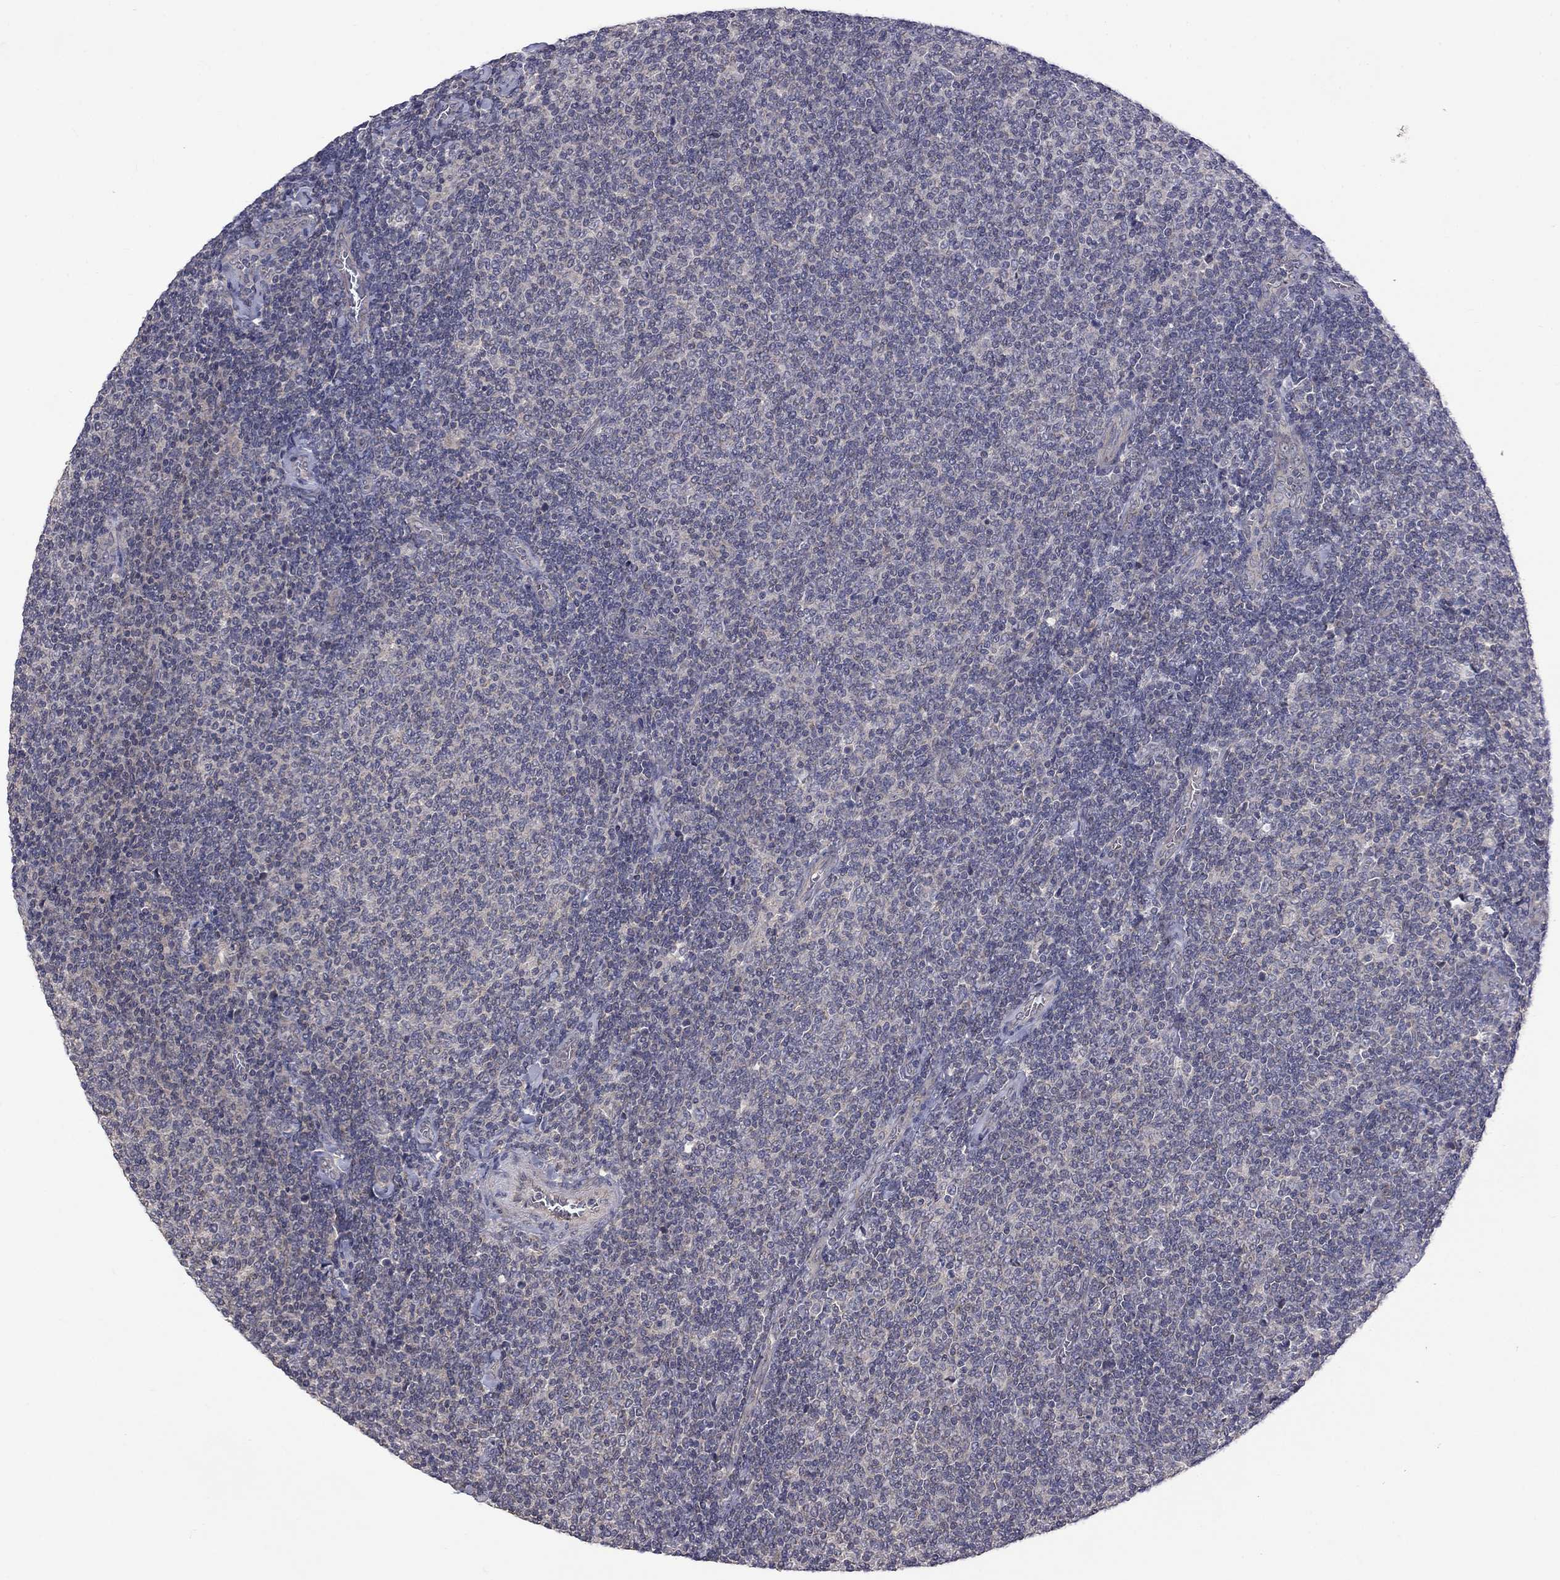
{"staining": {"intensity": "negative", "quantity": "none", "location": "none"}, "tissue": "lymphoma", "cell_type": "Tumor cells", "image_type": "cancer", "snomed": [{"axis": "morphology", "description": "Malignant lymphoma, non-Hodgkin's type, Low grade"}, {"axis": "topography", "description": "Lymph node"}], "caption": "DAB (3,3'-diaminobenzidine) immunohistochemical staining of human lymphoma shows no significant staining in tumor cells.", "gene": "SLC39A14", "patient": {"sex": "male", "age": 52}}